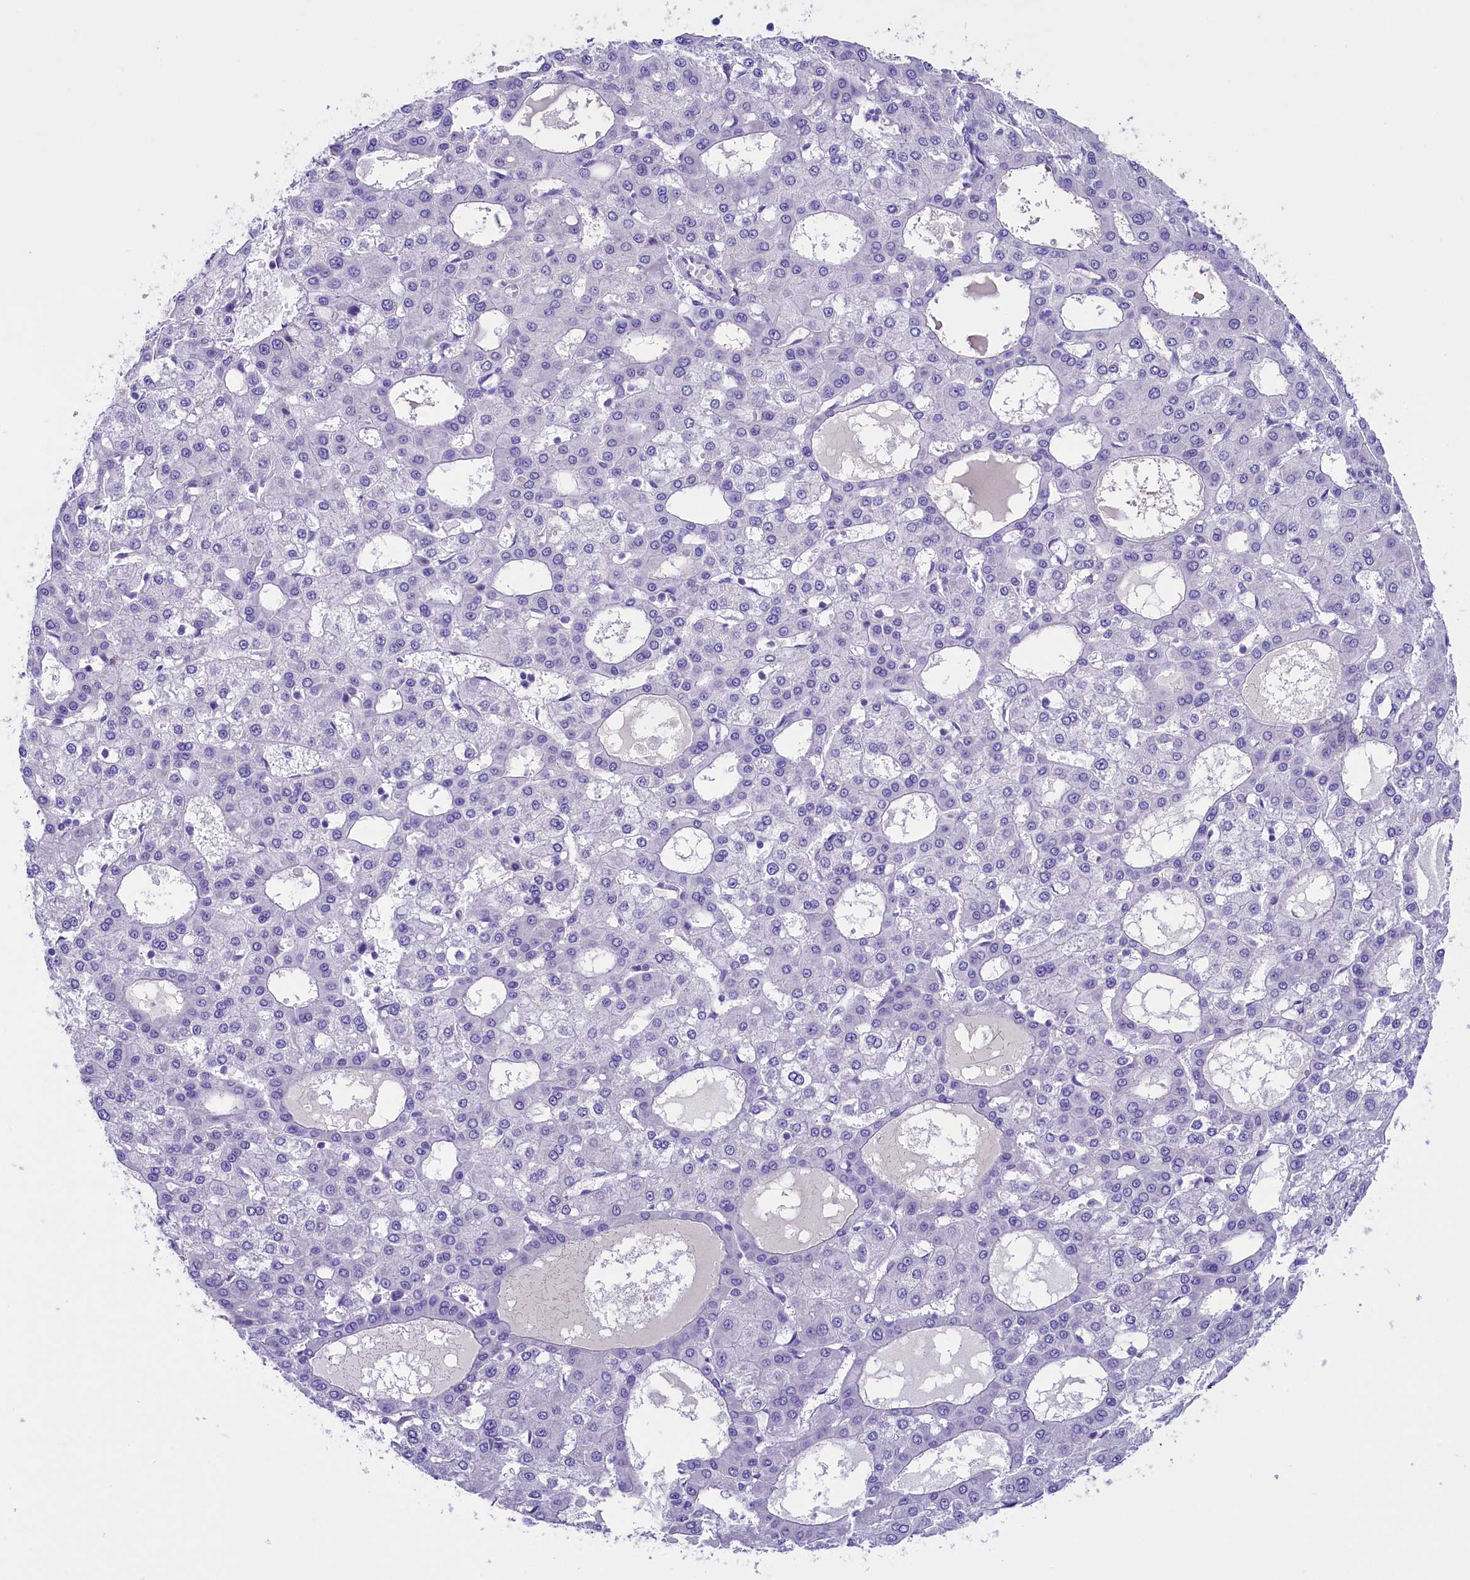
{"staining": {"intensity": "negative", "quantity": "none", "location": "none"}, "tissue": "liver cancer", "cell_type": "Tumor cells", "image_type": "cancer", "snomed": [{"axis": "morphology", "description": "Carcinoma, Hepatocellular, NOS"}, {"axis": "topography", "description": "Liver"}], "caption": "Histopathology image shows no significant protein positivity in tumor cells of liver hepatocellular carcinoma.", "gene": "SKIDA1", "patient": {"sex": "male", "age": 47}}